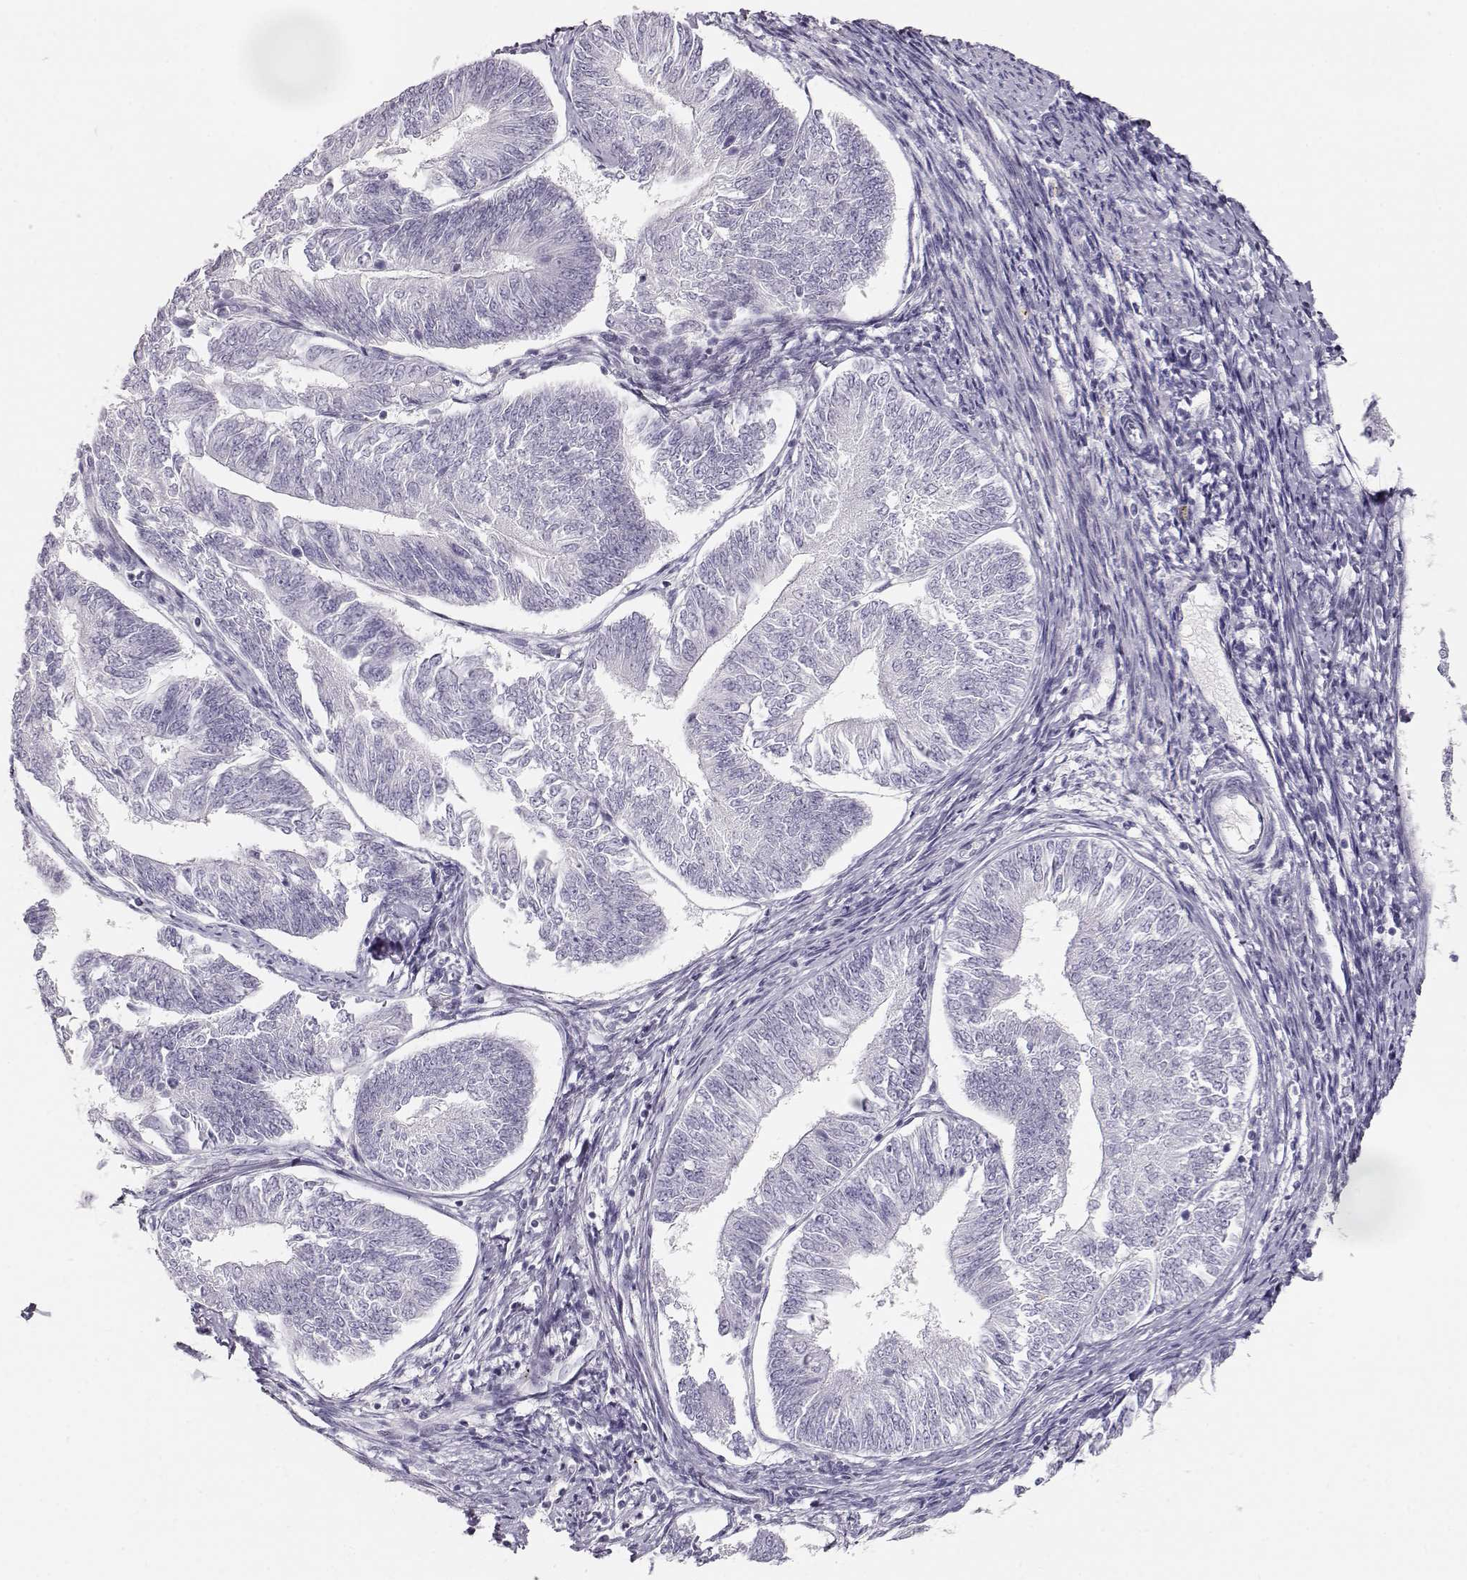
{"staining": {"intensity": "negative", "quantity": "none", "location": "none"}, "tissue": "endometrial cancer", "cell_type": "Tumor cells", "image_type": "cancer", "snomed": [{"axis": "morphology", "description": "Adenocarcinoma, NOS"}, {"axis": "topography", "description": "Endometrium"}], "caption": "This is an IHC photomicrograph of adenocarcinoma (endometrial). There is no positivity in tumor cells.", "gene": "LEPR", "patient": {"sex": "female", "age": 58}}